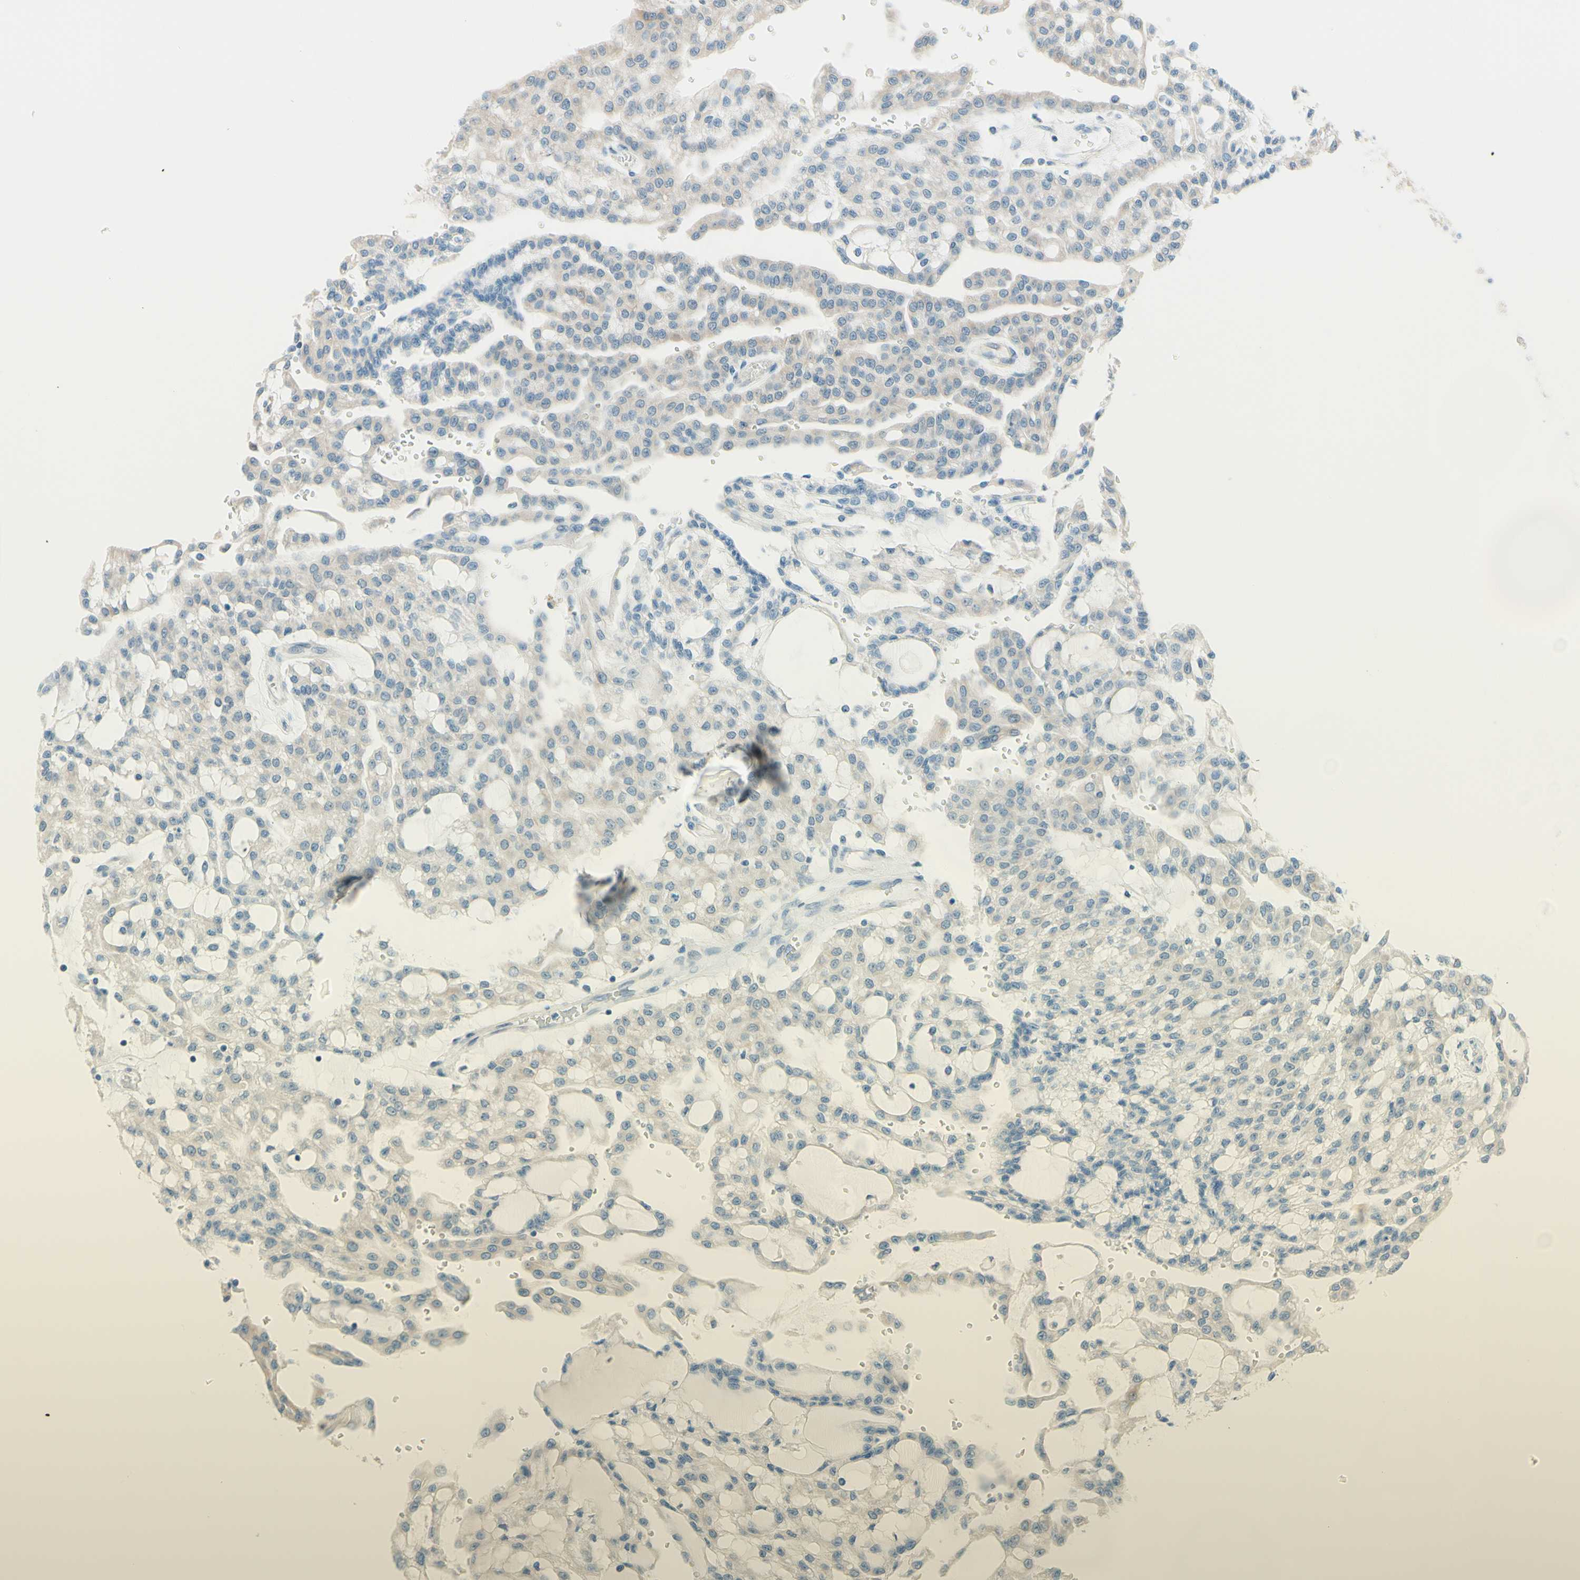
{"staining": {"intensity": "weak", "quantity": "<25%", "location": "cytoplasmic/membranous"}, "tissue": "renal cancer", "cell_type": "Tumor cells", "image_type": "cancer", "snomed": [{"axis": "morphology", "description": "Adenocarcinoma, NOS"}, {"axis": "topography", "description": "Kidney"}], "caption": "Tumor cells show no significant protein expression in renal cancer (adenocarcinoma).", "gene": "JPH1", "patient": {"sex": "male", "age": 63}}